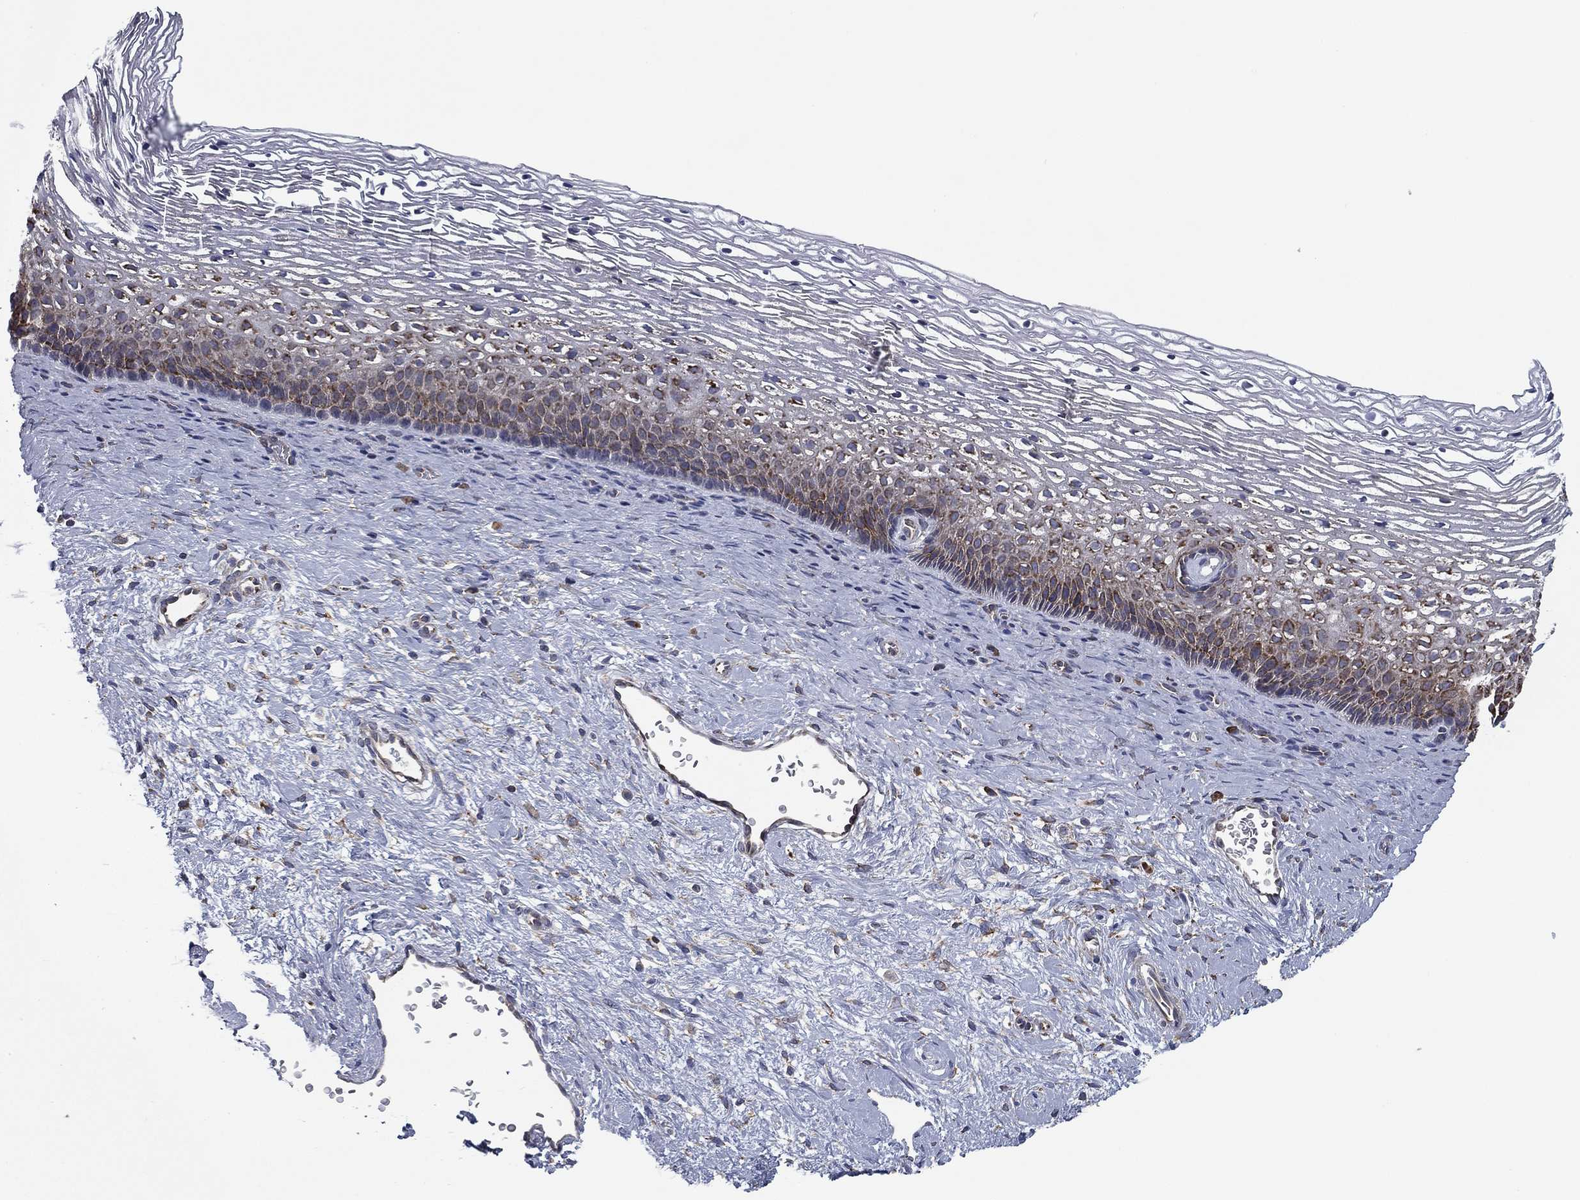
{"staining": {"intensity": "moderate", "quantity": "<25%", "location": "cytoplasmic/membranous"}, "tissue": "cervix", "cell_type": "Squamous epithelial cells", "image_type": "normal", "snomed": [{"axis": "morphology", "description": "Normal tissue, NOS"}, {"axis": "topography", "description": "Cervix"}], "caption": "IHC (DAB) staining of unremarkable human cervix displays moderate cytoplasmic/membranous protein positivity in approximately <25% of squamous epithelial cells.", "gene": "FARSA", "patient": {"sex": "female", "age": 34}}